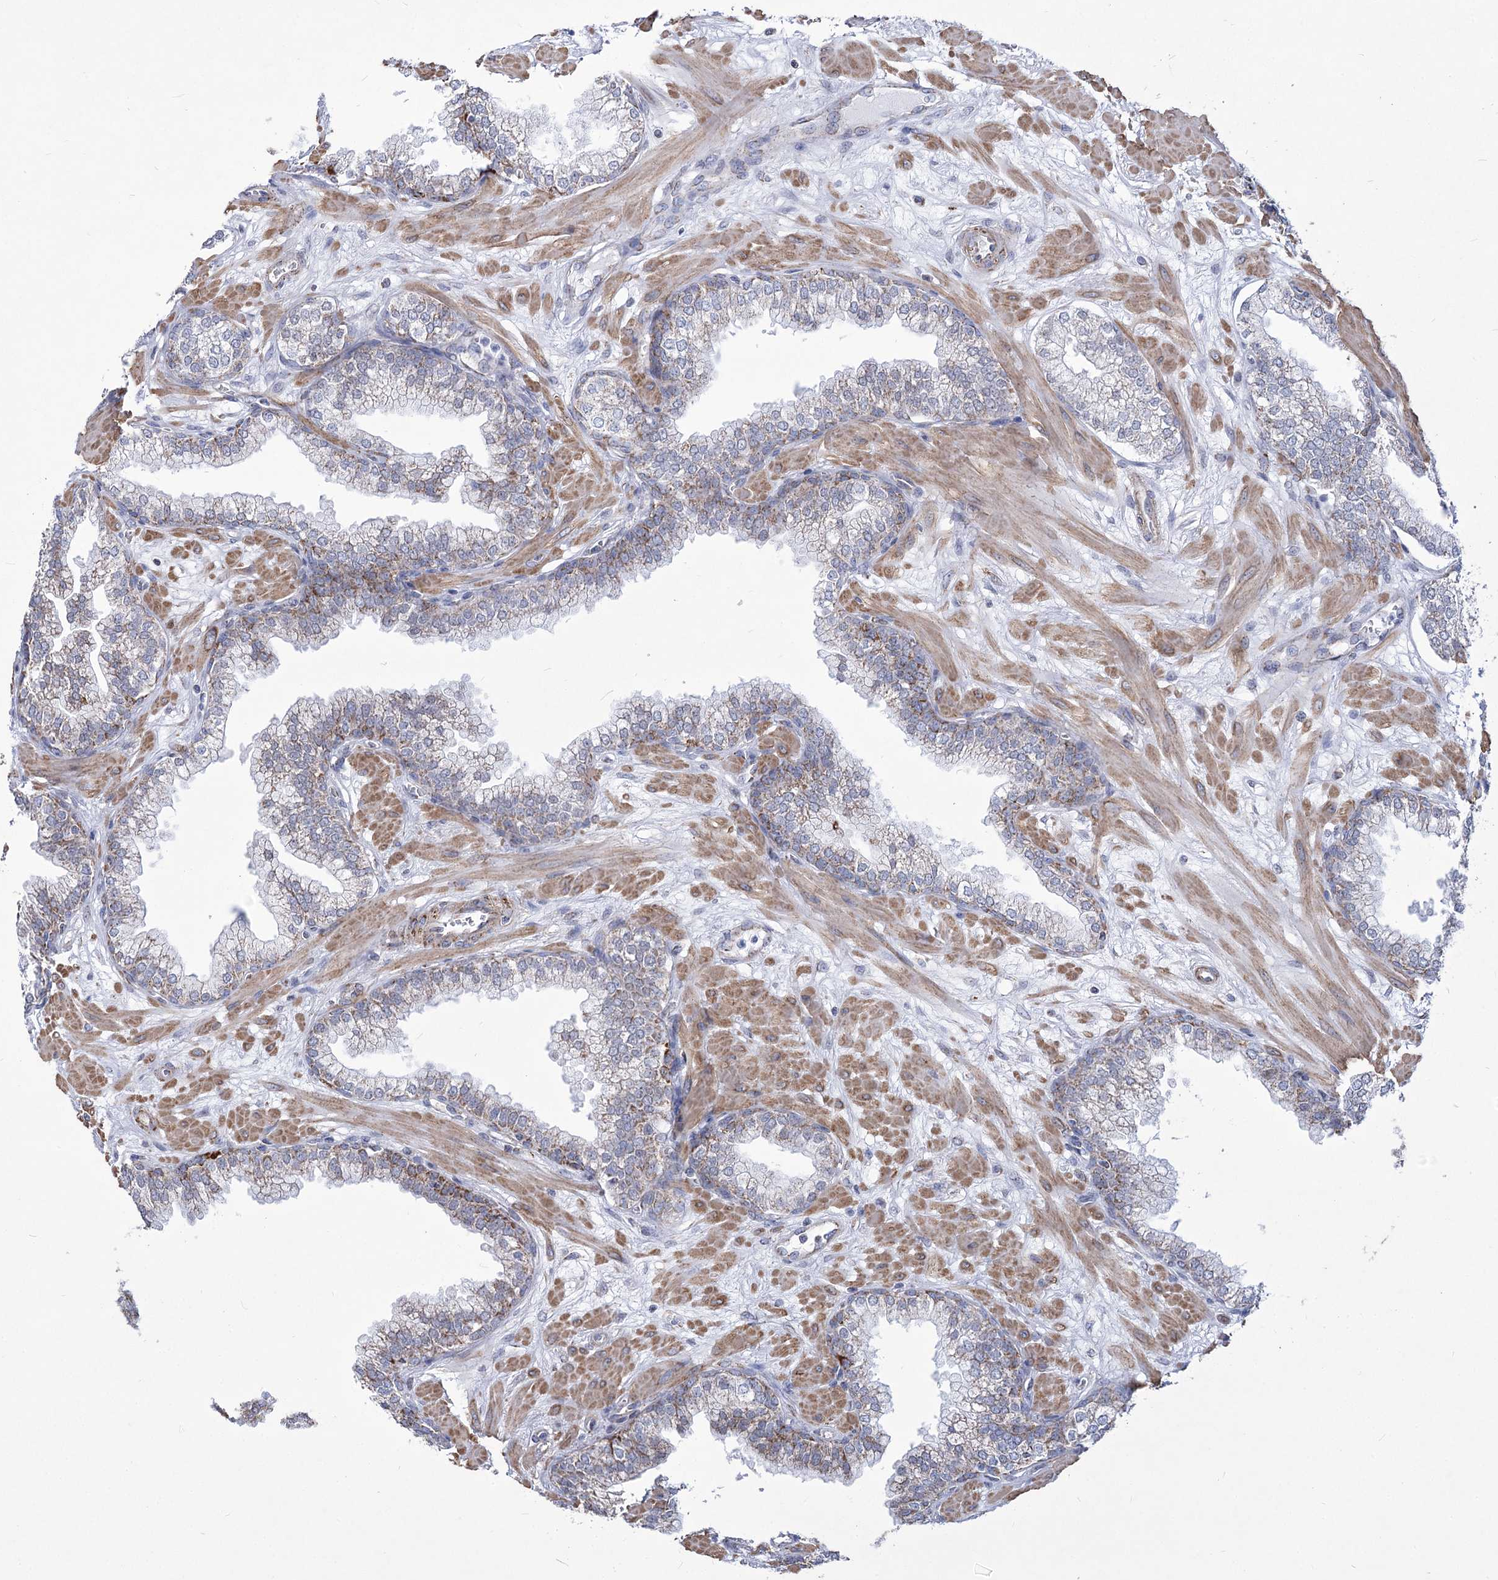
{"staining": {"intensity": "moderate", "quantity": "25%-75%", "location": "cytoplasmic/membranous"}, "tissue": "prostate", "cell_type": "Glandular cells", "image_type": "normal", "snomed": [{"axis": "morphology", "description": "Normal tissue, NOS"}, {"axis": "morphology", "description": "Urothelial carcinoma, Low grade"}, {"axis": "topography", "description": "Urinary bladder"}, {"axis": "topography", "description": "Prostate"}], "caption": "IHC photomicrograph of unremarkable human prostate stained for a protein (brown), which exhibits medium levels of moderate cytoplasmic/membranous staining in approximately 25%-75% of glandular cells.", "gene": "PDHB", "patient": {"sex": "male", "age": 60}}